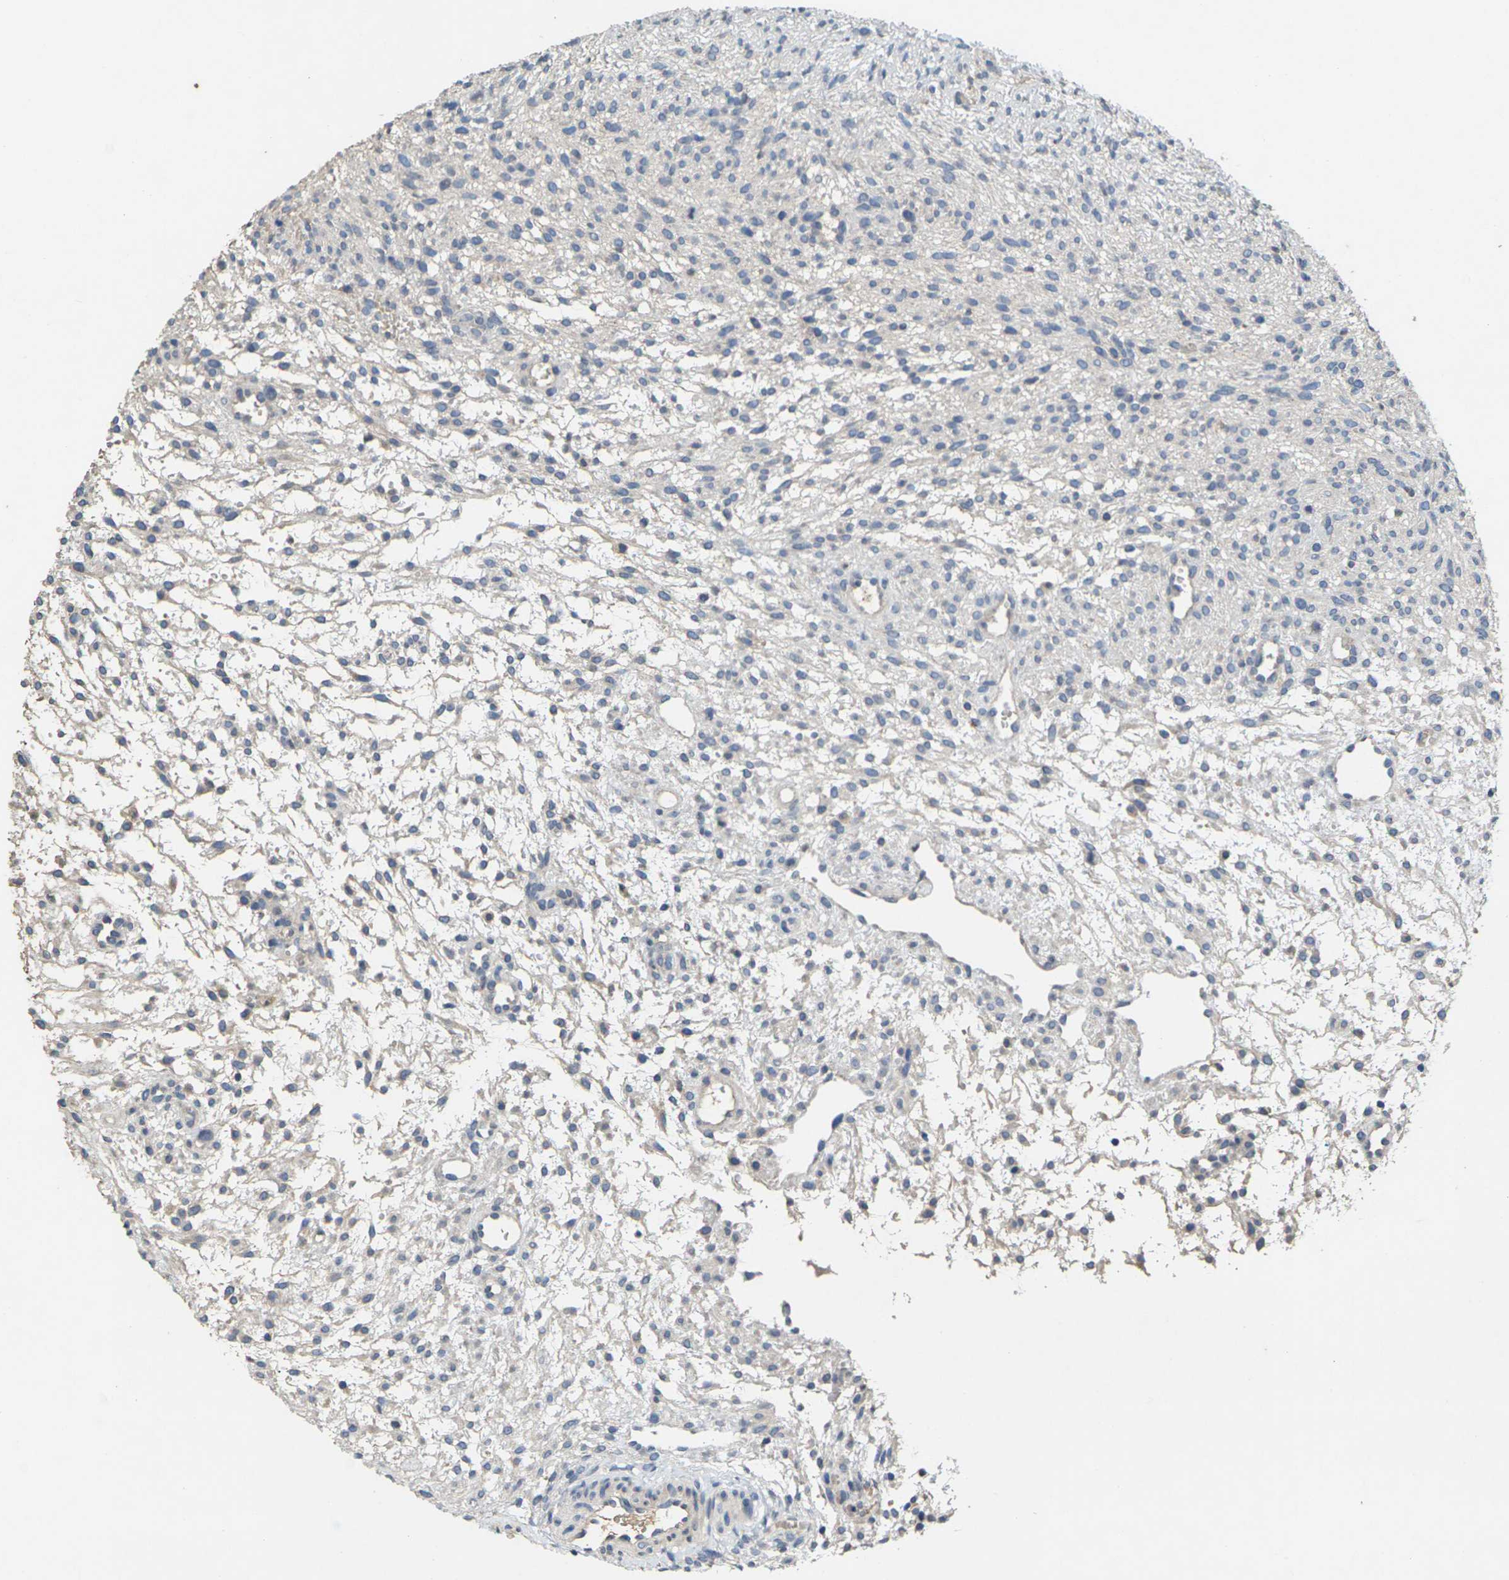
{"staining": {"intensity": "negative", "quantity": "none", "location": "none"}, "tissue": "ovary", "cell_type": "Ovarian stroma cells", "image_type": "normal", "snomed": [{"axis": "morphology", "description": "Normal tissue, NOS"}, {"axis": "morphology", "description": "Cyst, NOS"}, {"axis": "topography", "description": "Ovary"}], "caption": "Immunohistochemistry (IHC) histopathology image of unremarkable ovary stained for a protein (brown), which displays no staining in ovarian stroma cells. Nuclei are stained in blue.", "gene": "SLC2A2", "patient": {"sex": "female", "age": 18}}